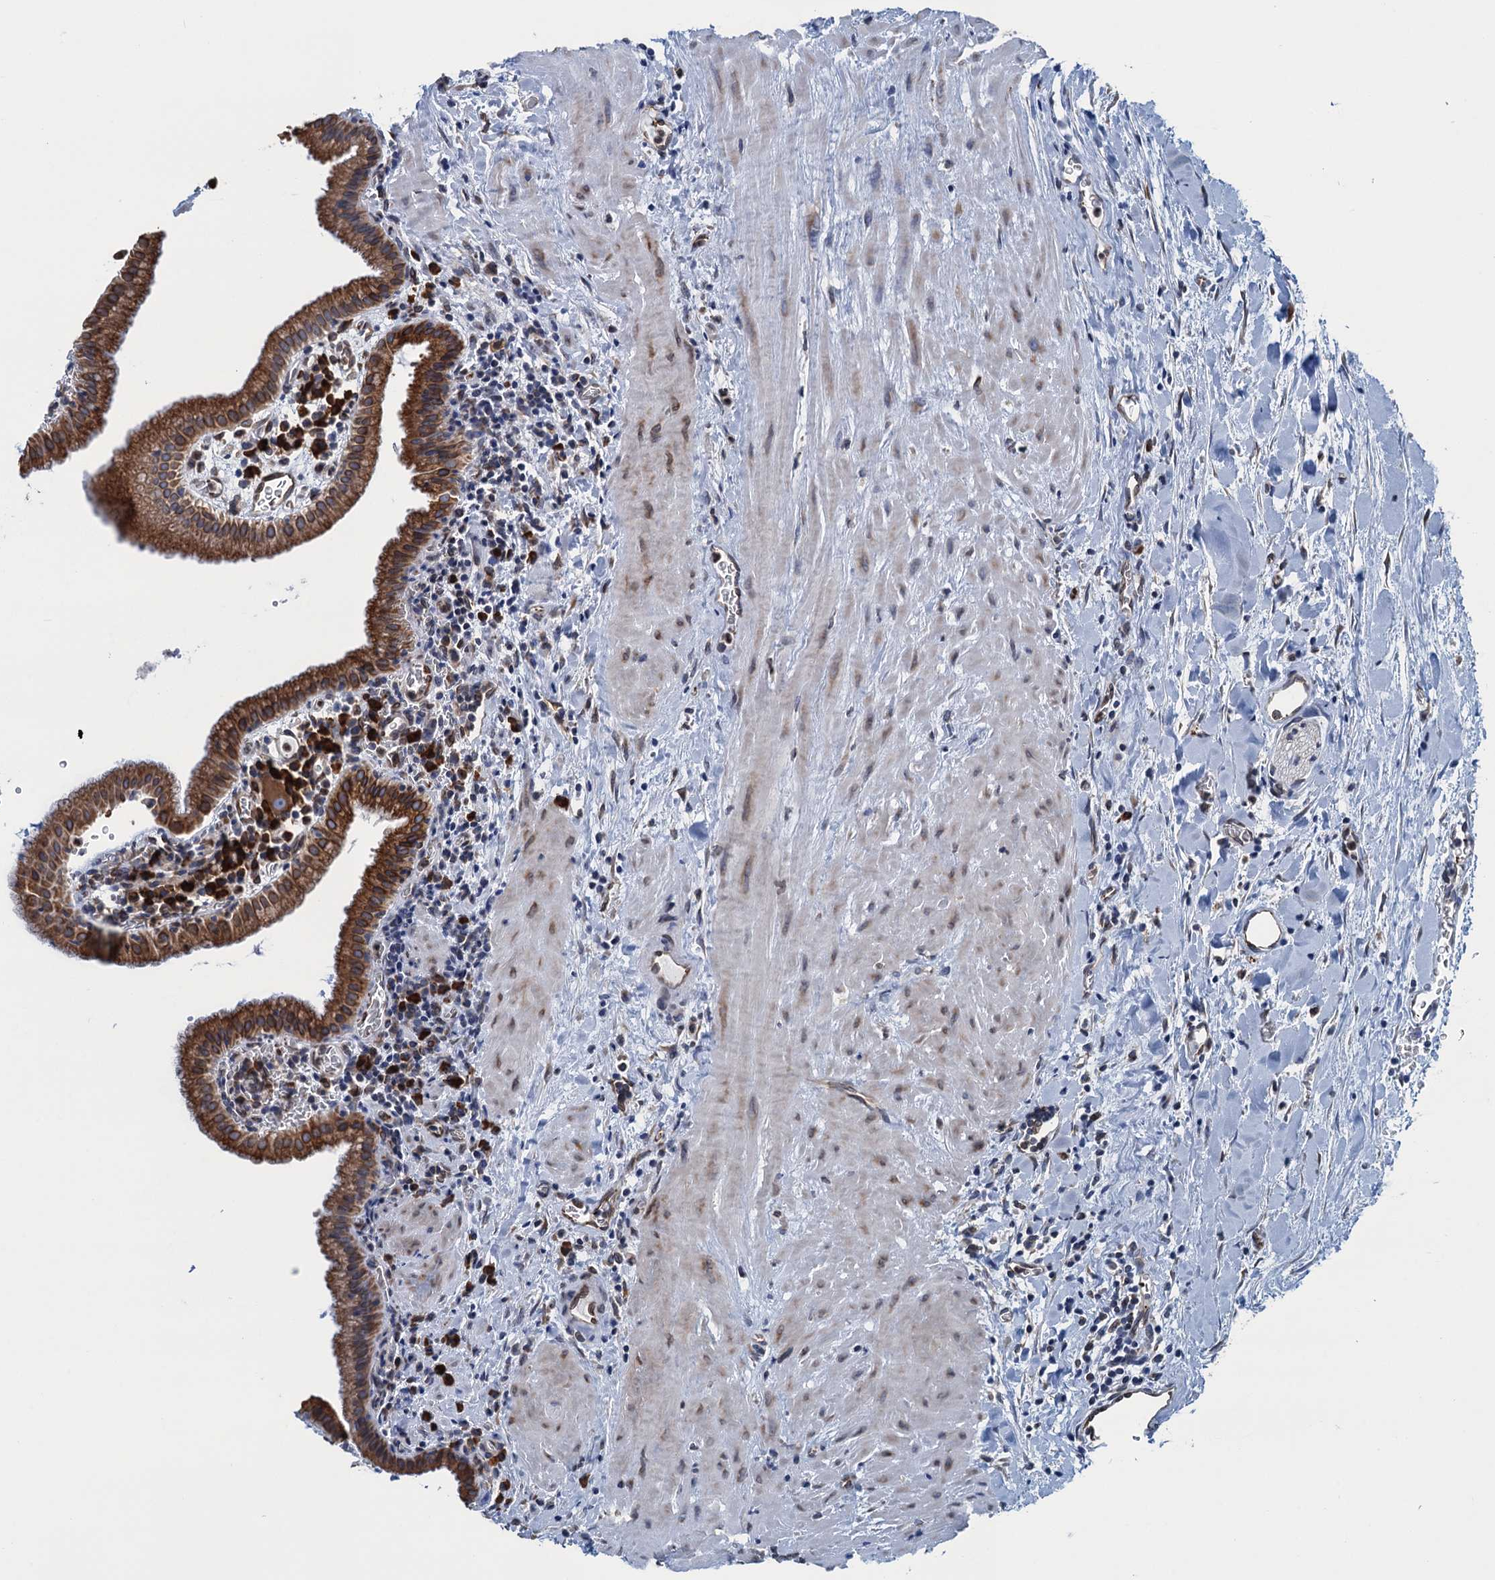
{"staining": {"intensity": "moderate", "quantity": ">75%", "location": "cytoplasmic/membranous"}, "tissue": "gallbladder", "cell_type": "Glandular cells", "image_type": "normal", "snomed": [{"axis": "morphology", "description": "Normal tissue, NOS"}, {"axis": "topography", "description": "Gallbladder"}], "caption": "Moderate cytoplasmic/membranous positivity is identified in about >75% of glandular cells in benign gallbladder.", "gene": "TMEM205", "patient": {"sex": "male", "age": 78}}